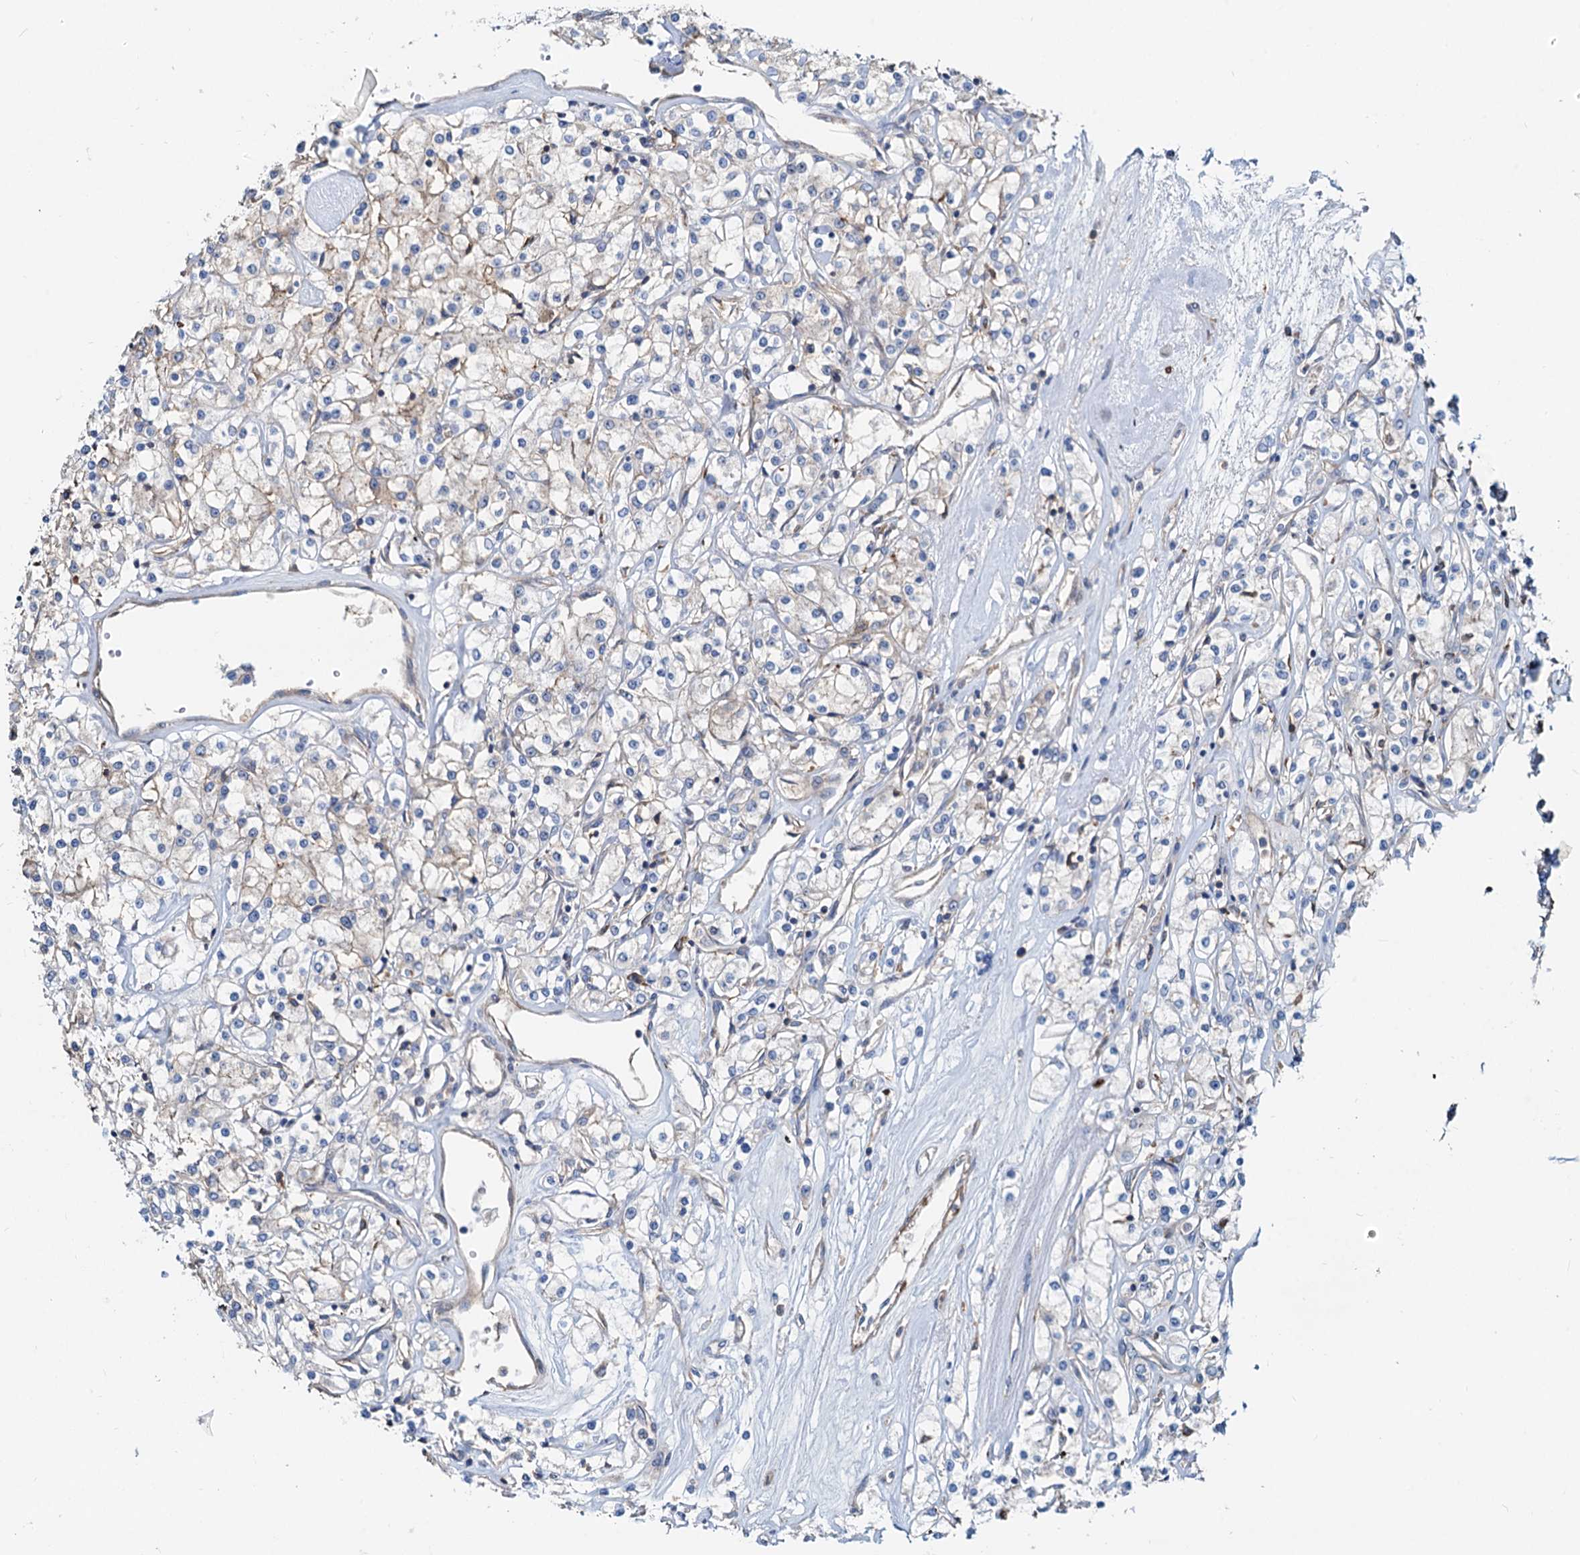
{"staining": {"intensity": "negative", "quantity": "none", "location": "none"}, "tissue": "renal cancer", "cell_type": "Tumor cells", "image_type": "cancer", "snomed": [{"axis": "morphology", "description": "Adenocarcinoma, NOS"}, {"axis": "topography", "description": "Kidney"}], "caption": "Immunohistochemistry (IHC) of human renal adenocarcinoma reveals no positivity in tumor cells.", "gene": "LNX2", "patient": {"sex": "female", "age": 59}}